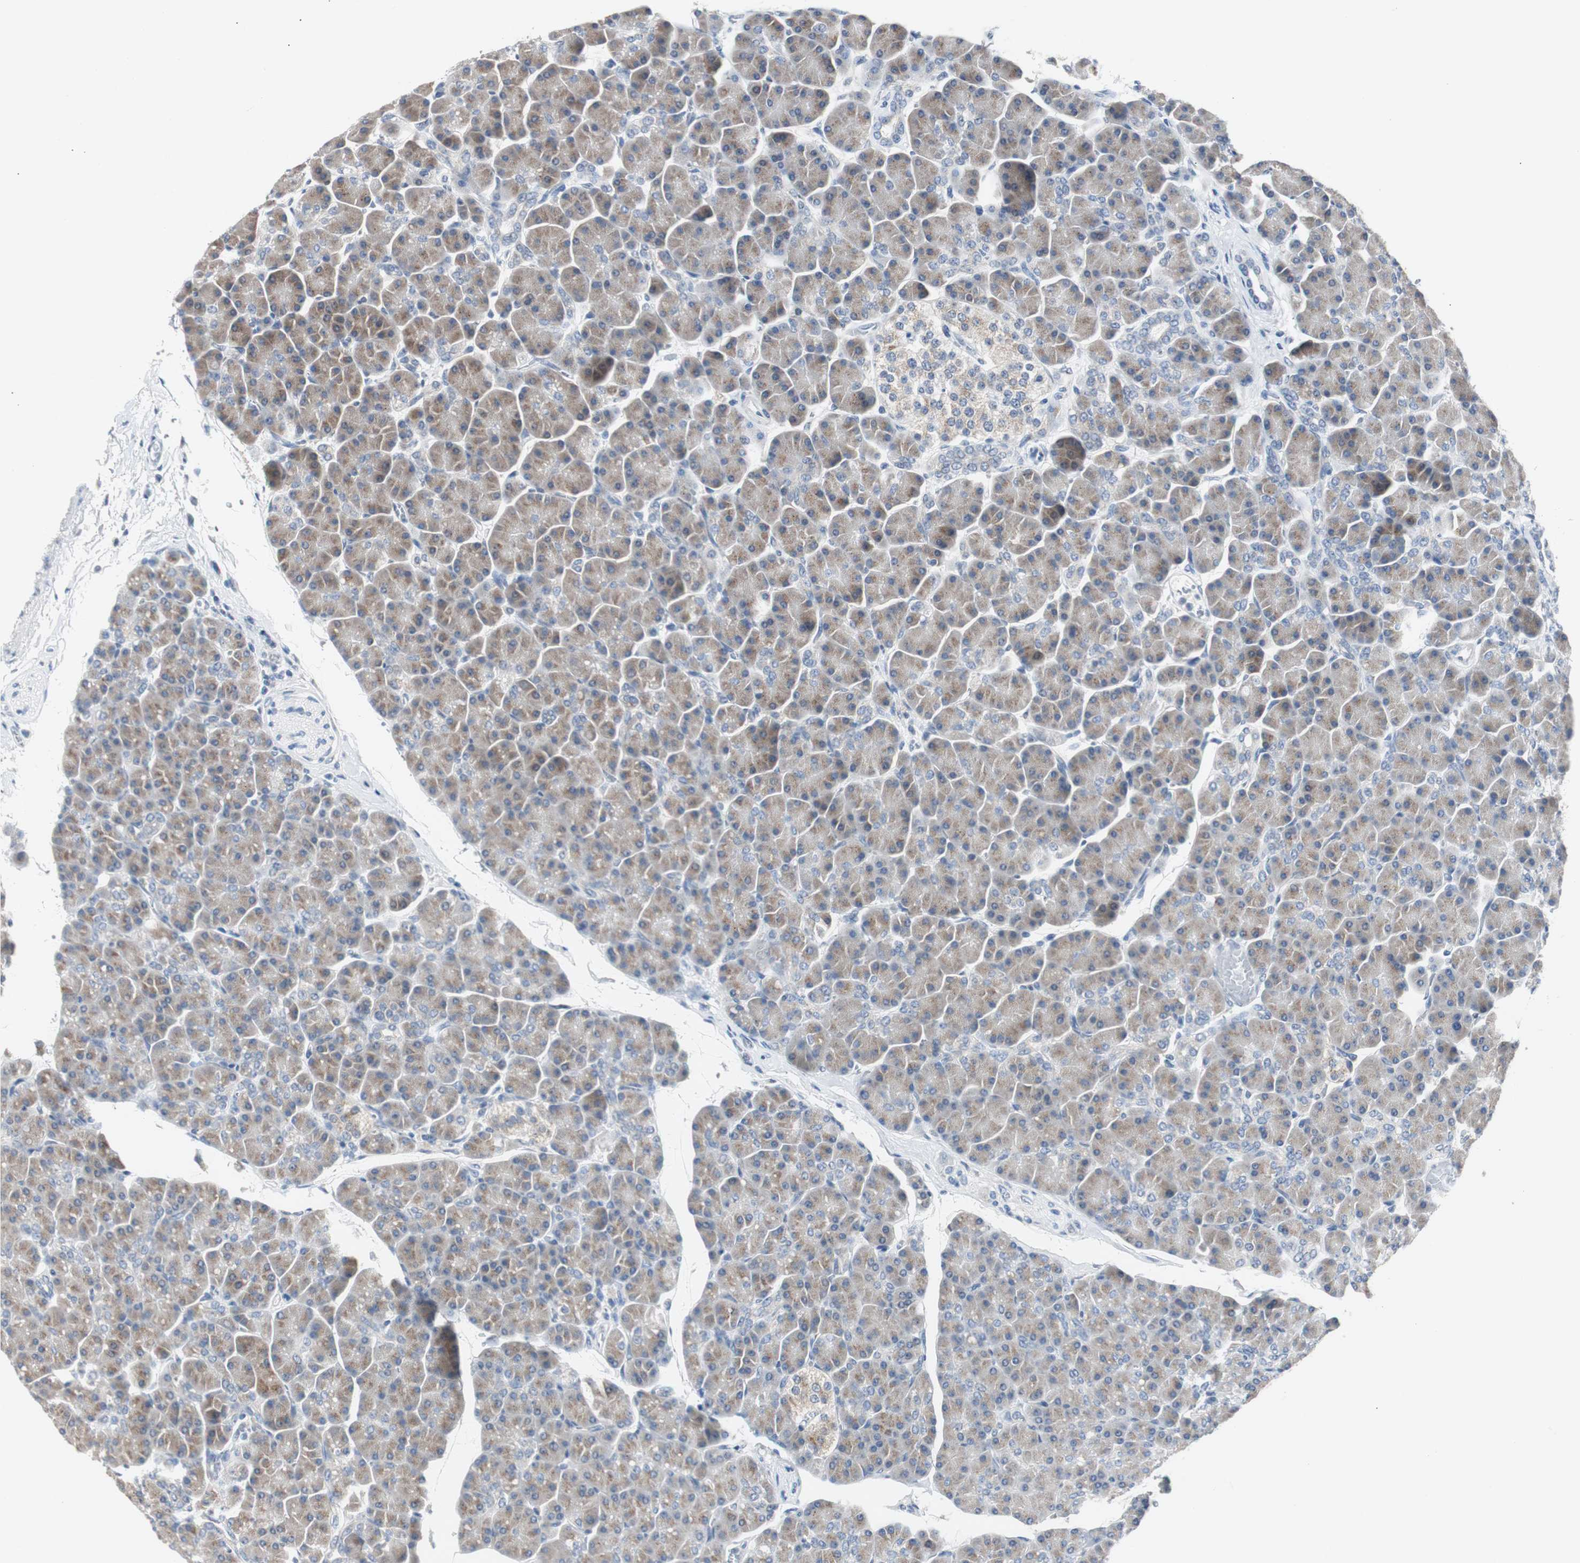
{"staining": {"intensity": "moderate", "quantity": ">75%", "location": "cytoplasmic/membranous"}, "tissue": "pancreas", "cell_type": "Exocrine glandular cells", "image_type": "normal", "snomed": [{"axis": "morphology", "description": "Normal tissue, NOS"}, {"axis": "topography", "description": "Pancreas"}], "caption": "Pancreas stained with DAB (3,3'-diaminobenzidine) IHC exhibits medium levels of moderate cytoplasmic/membranous staining in approximately >75% of exocrine glandular cells.", "gene": "SOX30", "patient": {"sex": "female", "age": 43}}